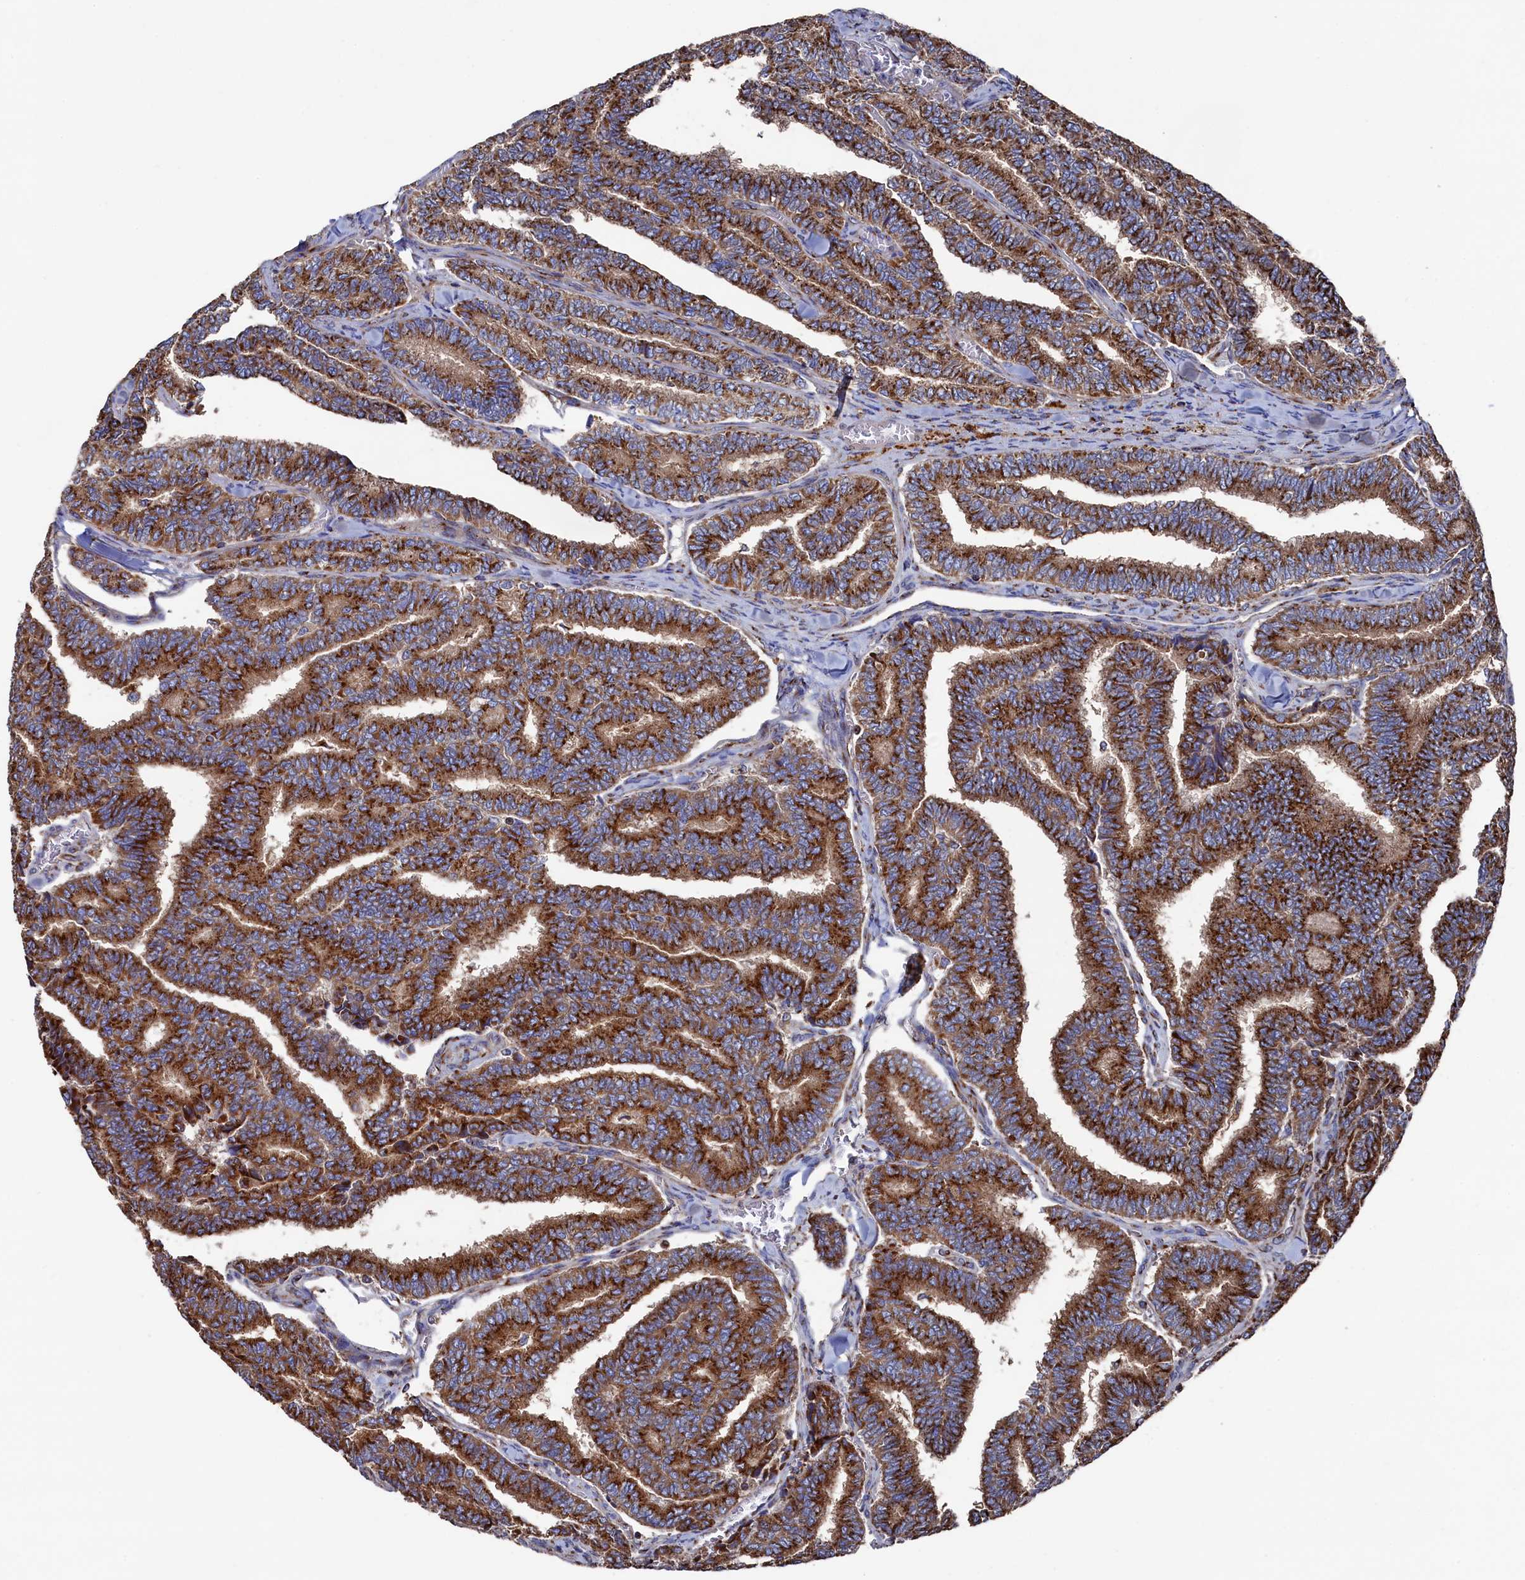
{"staining": {"intensity": "strong", "quantity": ">75%", "location": "cytoplasmic/membranous"}, "tissue": "thyroid cancer", "cell_type": "Tumor cells", "image_type": "cancer", "snomed": [{"axis": "morphology", "description": "Papillary adenocarcinoma, NOS"}, {"axis": "topography", "description": "Thyroid gland"}], "caption": "Protein expression by immunohistochemistry exhibits strong cytoplasmic/membranous expression in about >75% of tumor cells in thyroid cancer (papillary adenocarcinoma). The staining is performed using DAB brown chromogen to label protein expression. The nuclei are counter-stained blue using hematoxylin.", "gene": "PRRC1", "patient": {"sex": "female", "age": 35}}